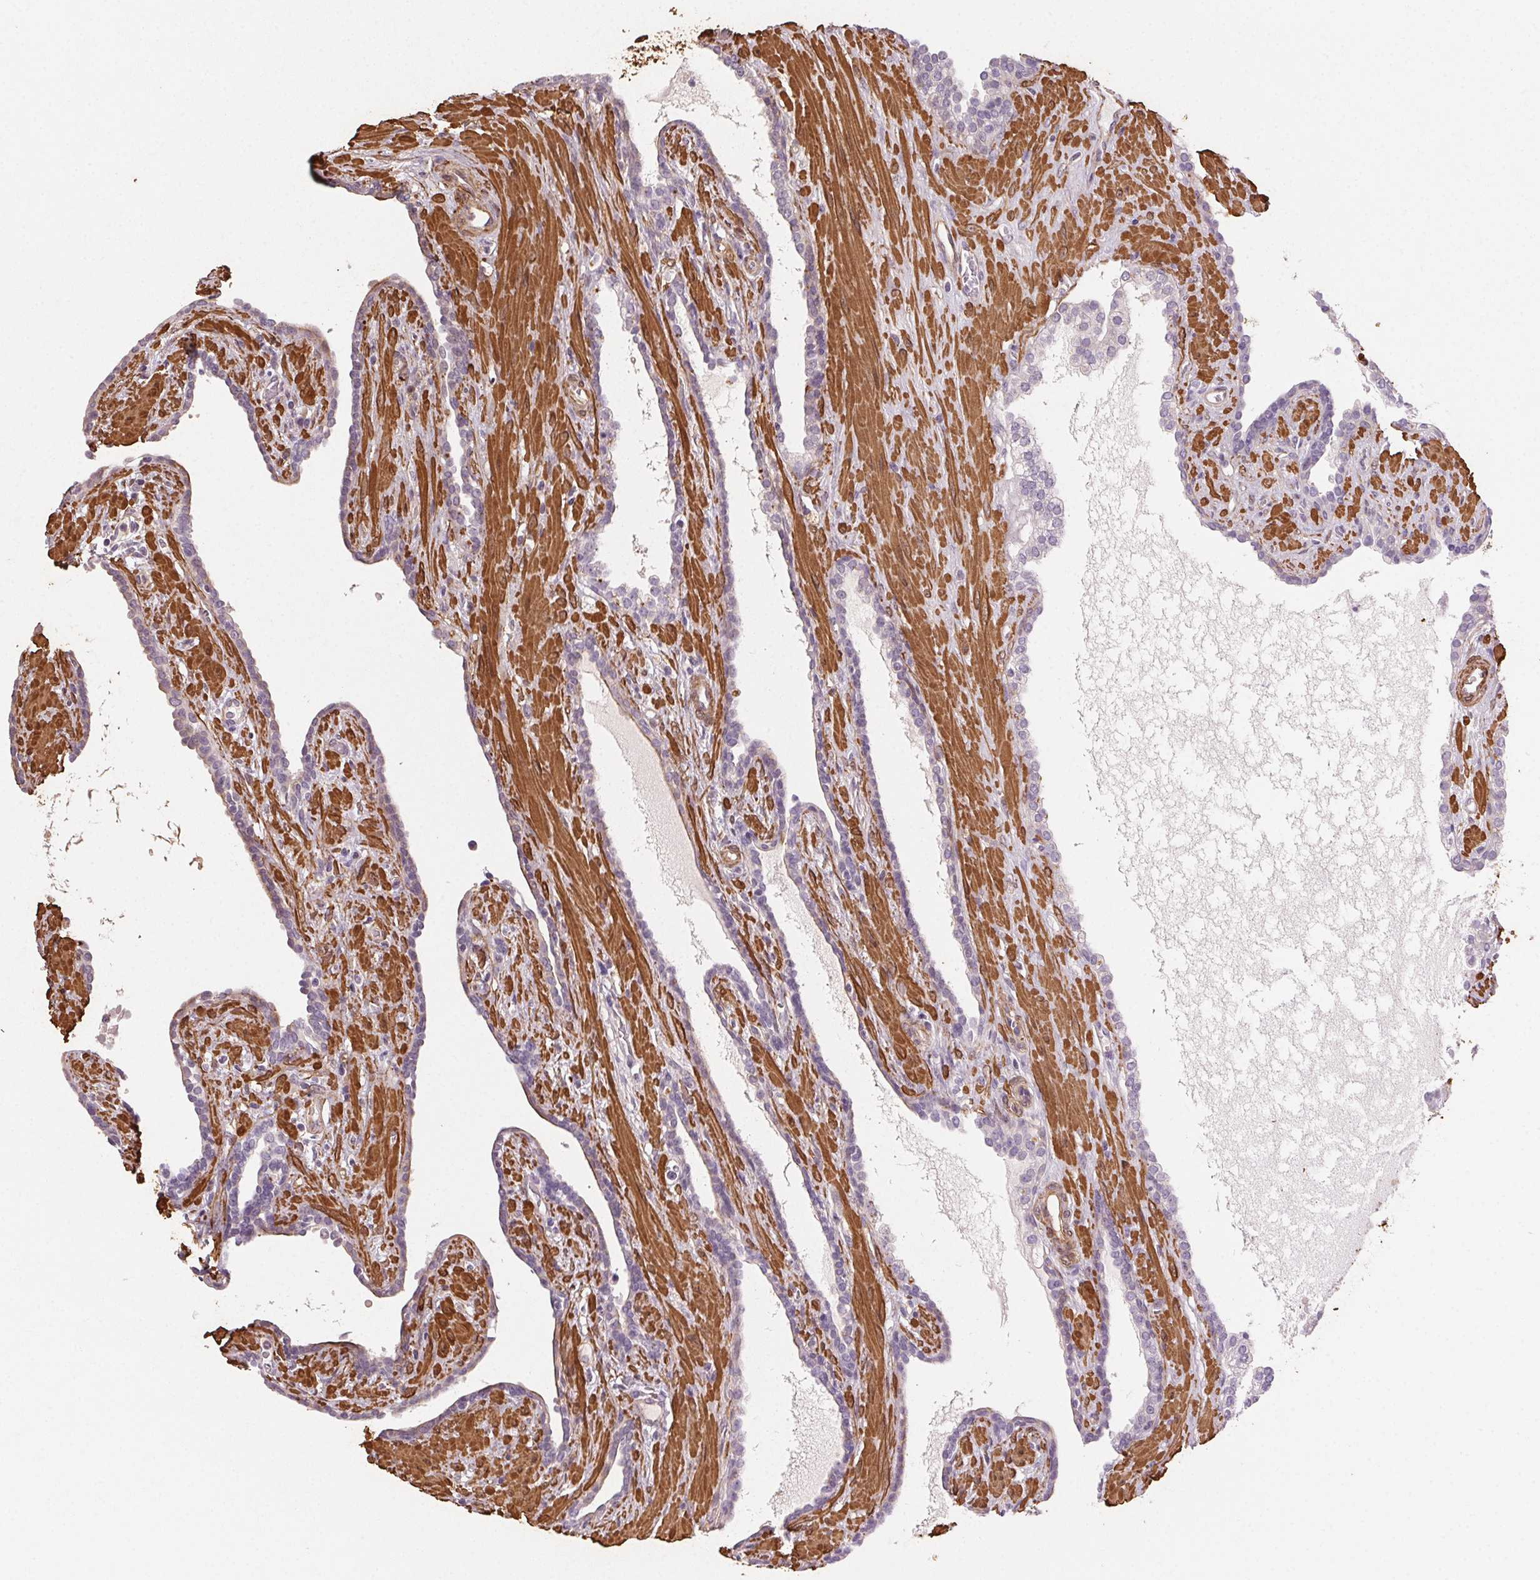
{"staining": {"intensity": "negative", "quantity": "none", "location": "none"}, "tissue": "prostate cancer", "cell_type": "Tumor cells", "image_type": "cancer", "snomed": [{"axis": "morphology", "description": "Adenocarcinoma, High grade"}, {"axis": "topography", "description": "Prostate"}], "caption": "An image of prostate adenocarcinoma (high-grade) stained for a protein exhibits no brown staining in tumor cells. (DAB (3,3'-diaminobenzidine) immunohistochemistry (IHC) visualized using brightfield microscopy, high magnification).", "gene": "GPX8", "patient": {"sex": "male", "age": 58}}